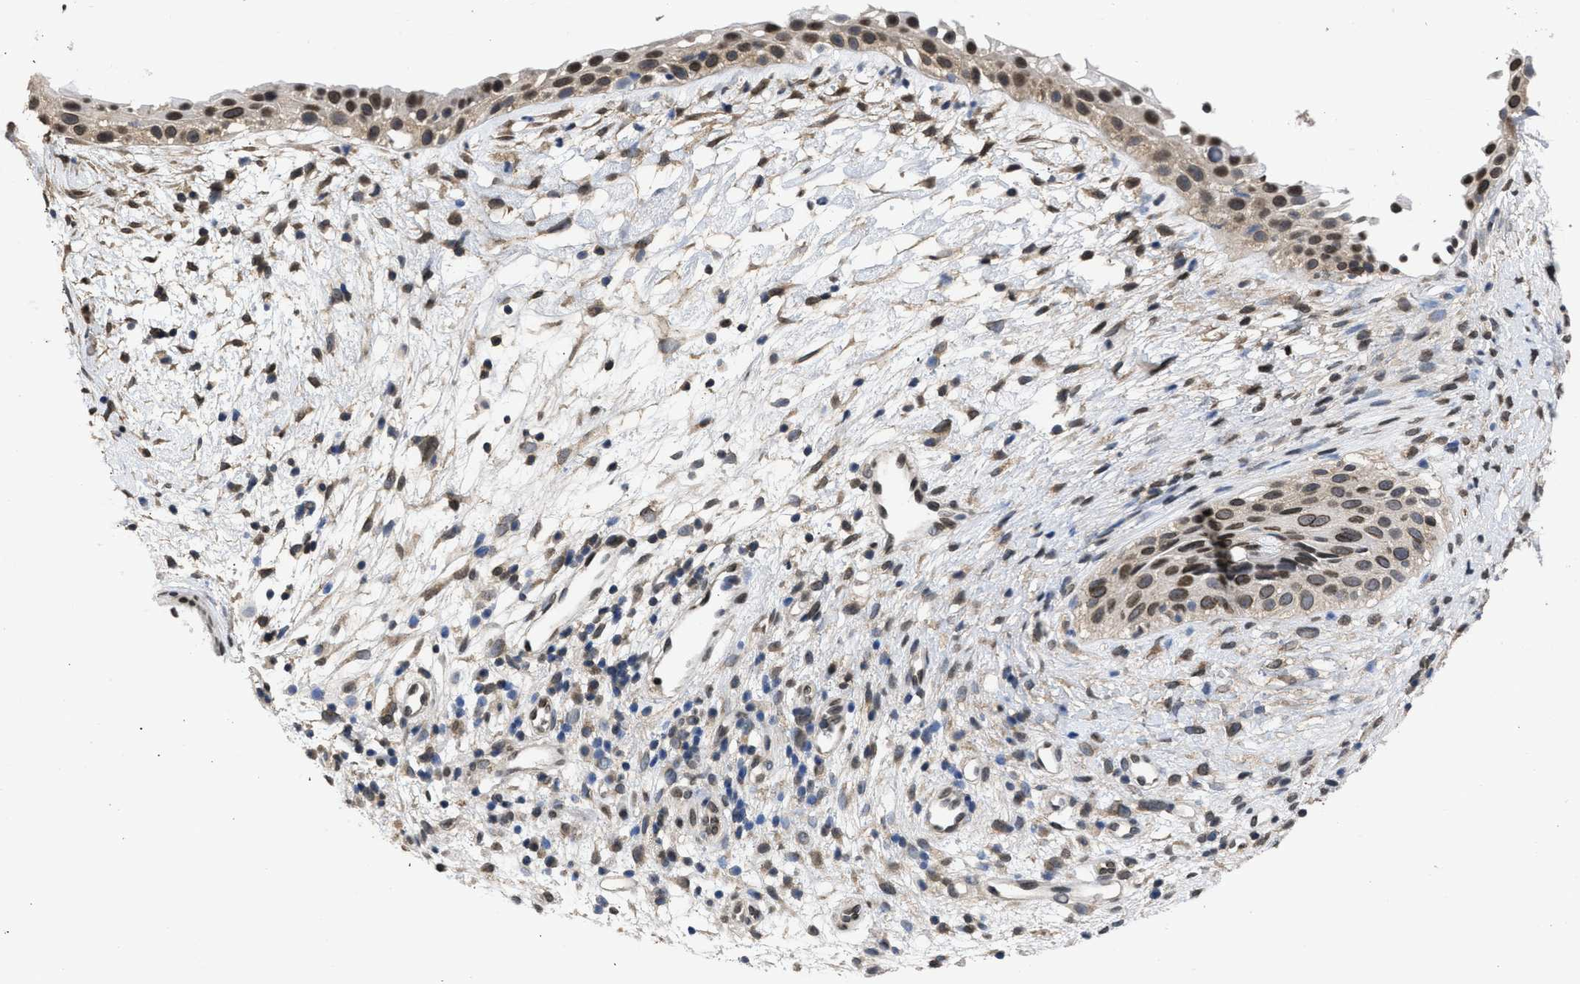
{"staining": {"intensity": "moderate", "quantity": "25%-75%", "location": "cytoplasmic/membranous,nuclear"}, "tissue": "nasopharynx", "cell_type": "Respiratory epithelial cells", "image_type": "normal", "snomed": [{"axis": "morphology", "description": "Normal tissue, NOS"}, {"axis": "topography", "description": "Nasopharynx"}], "caption": "The micrograph reveals staining of normal nasopharynx, revealing moderate cytoplasmic/membranous,nuclear protein staining (brown color) within respiratory epithelial cells.", "gene": "NUP35", "patient": {"sex": "male", "age": 22}}